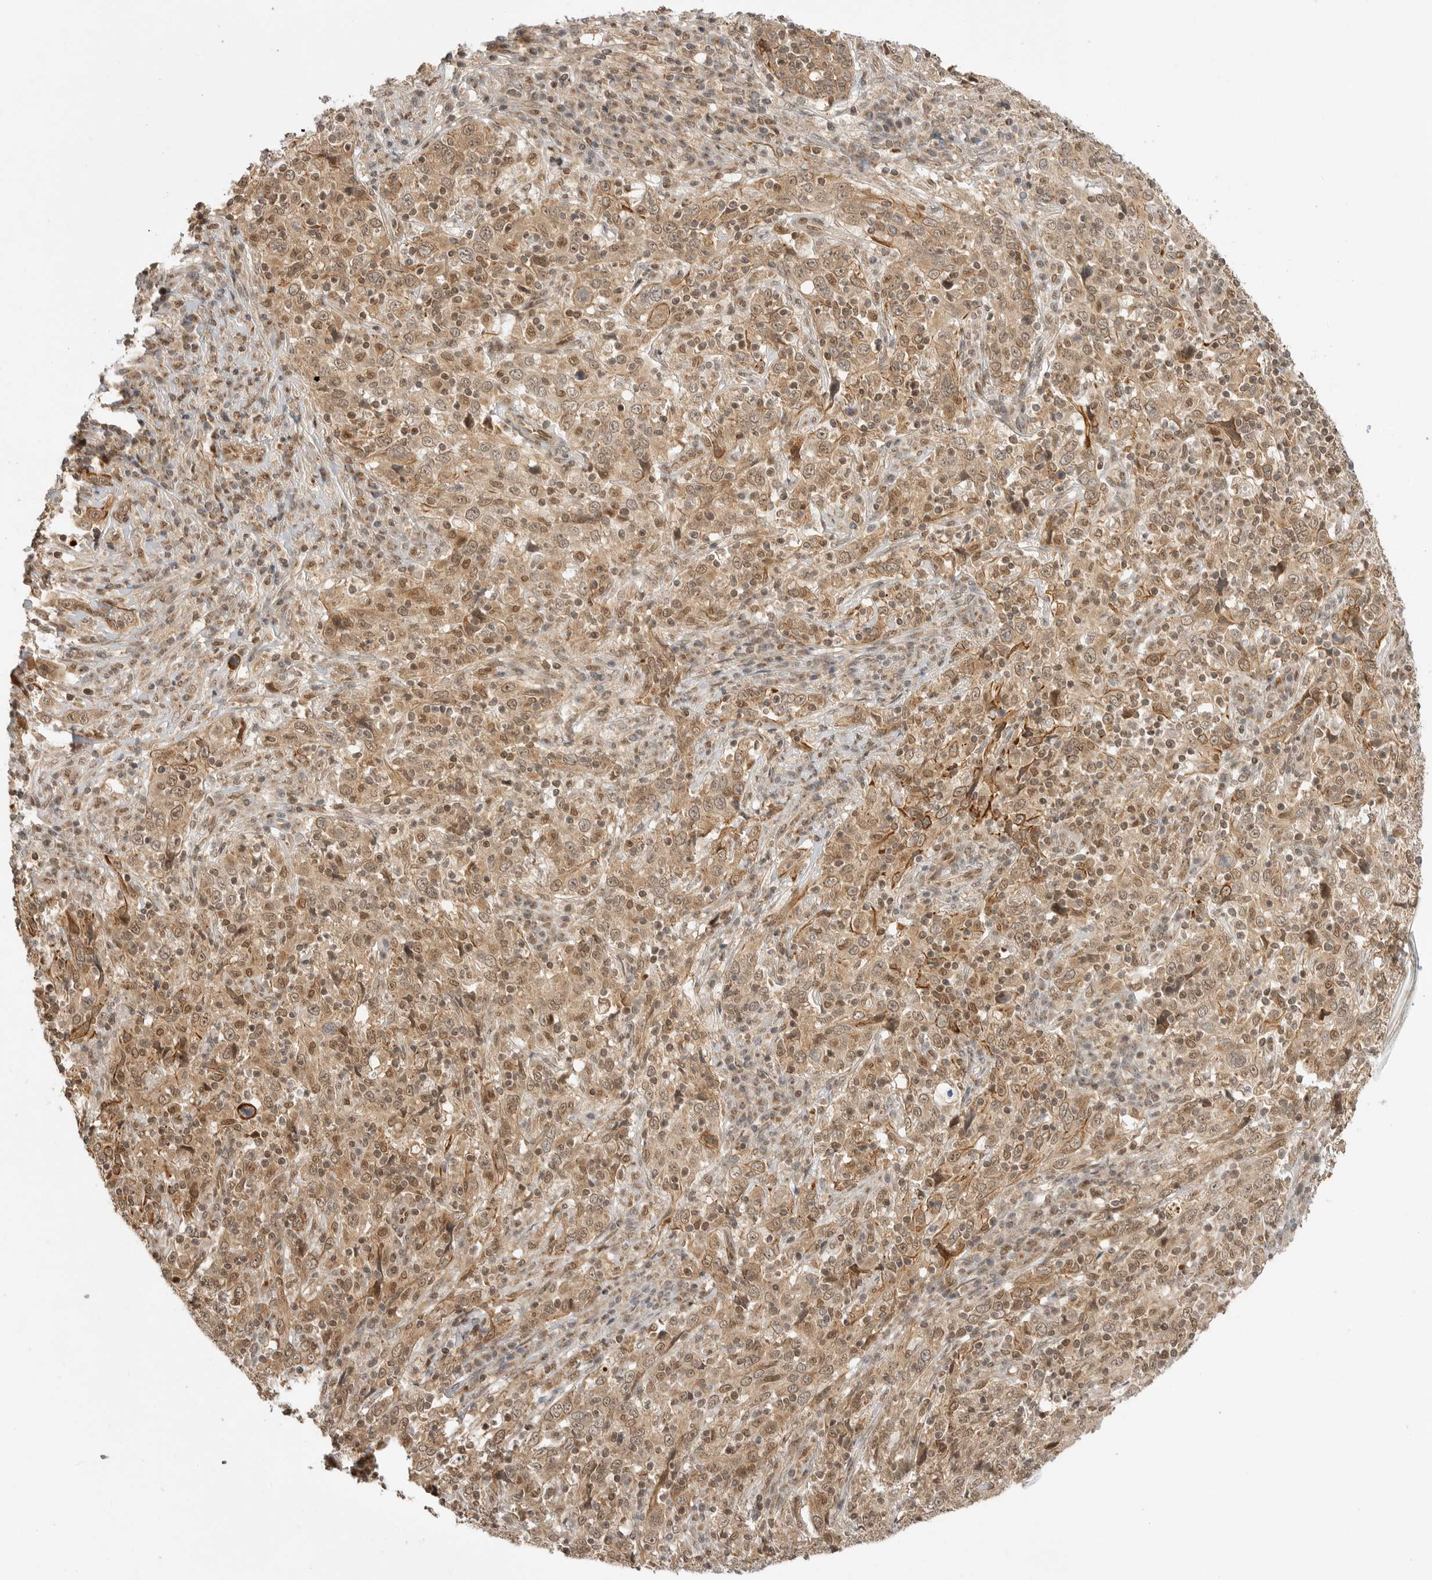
{"staining": {"intensity": "moderate", "quantity": ">75%", "location": "cytoplasmic/membranous,nuclear"}, "tissue": "cervical cancer", "cell_type": "Tumor cells", "image_type": "cancer", "snomed": [{"axis": "morphology", "description": "Squamous cell carcinoma, NOS"}, {"axis": "topography", "description": "Cervix"}], "caption": "Moderate cytoplasmic/membranous and nuclear expression is appreciated in about >75% of tumor cells in cervical cancer (squamous cell carcinoma).", "gene": "ALKAL1", "patient": {"sex": "female", "age": 46}}